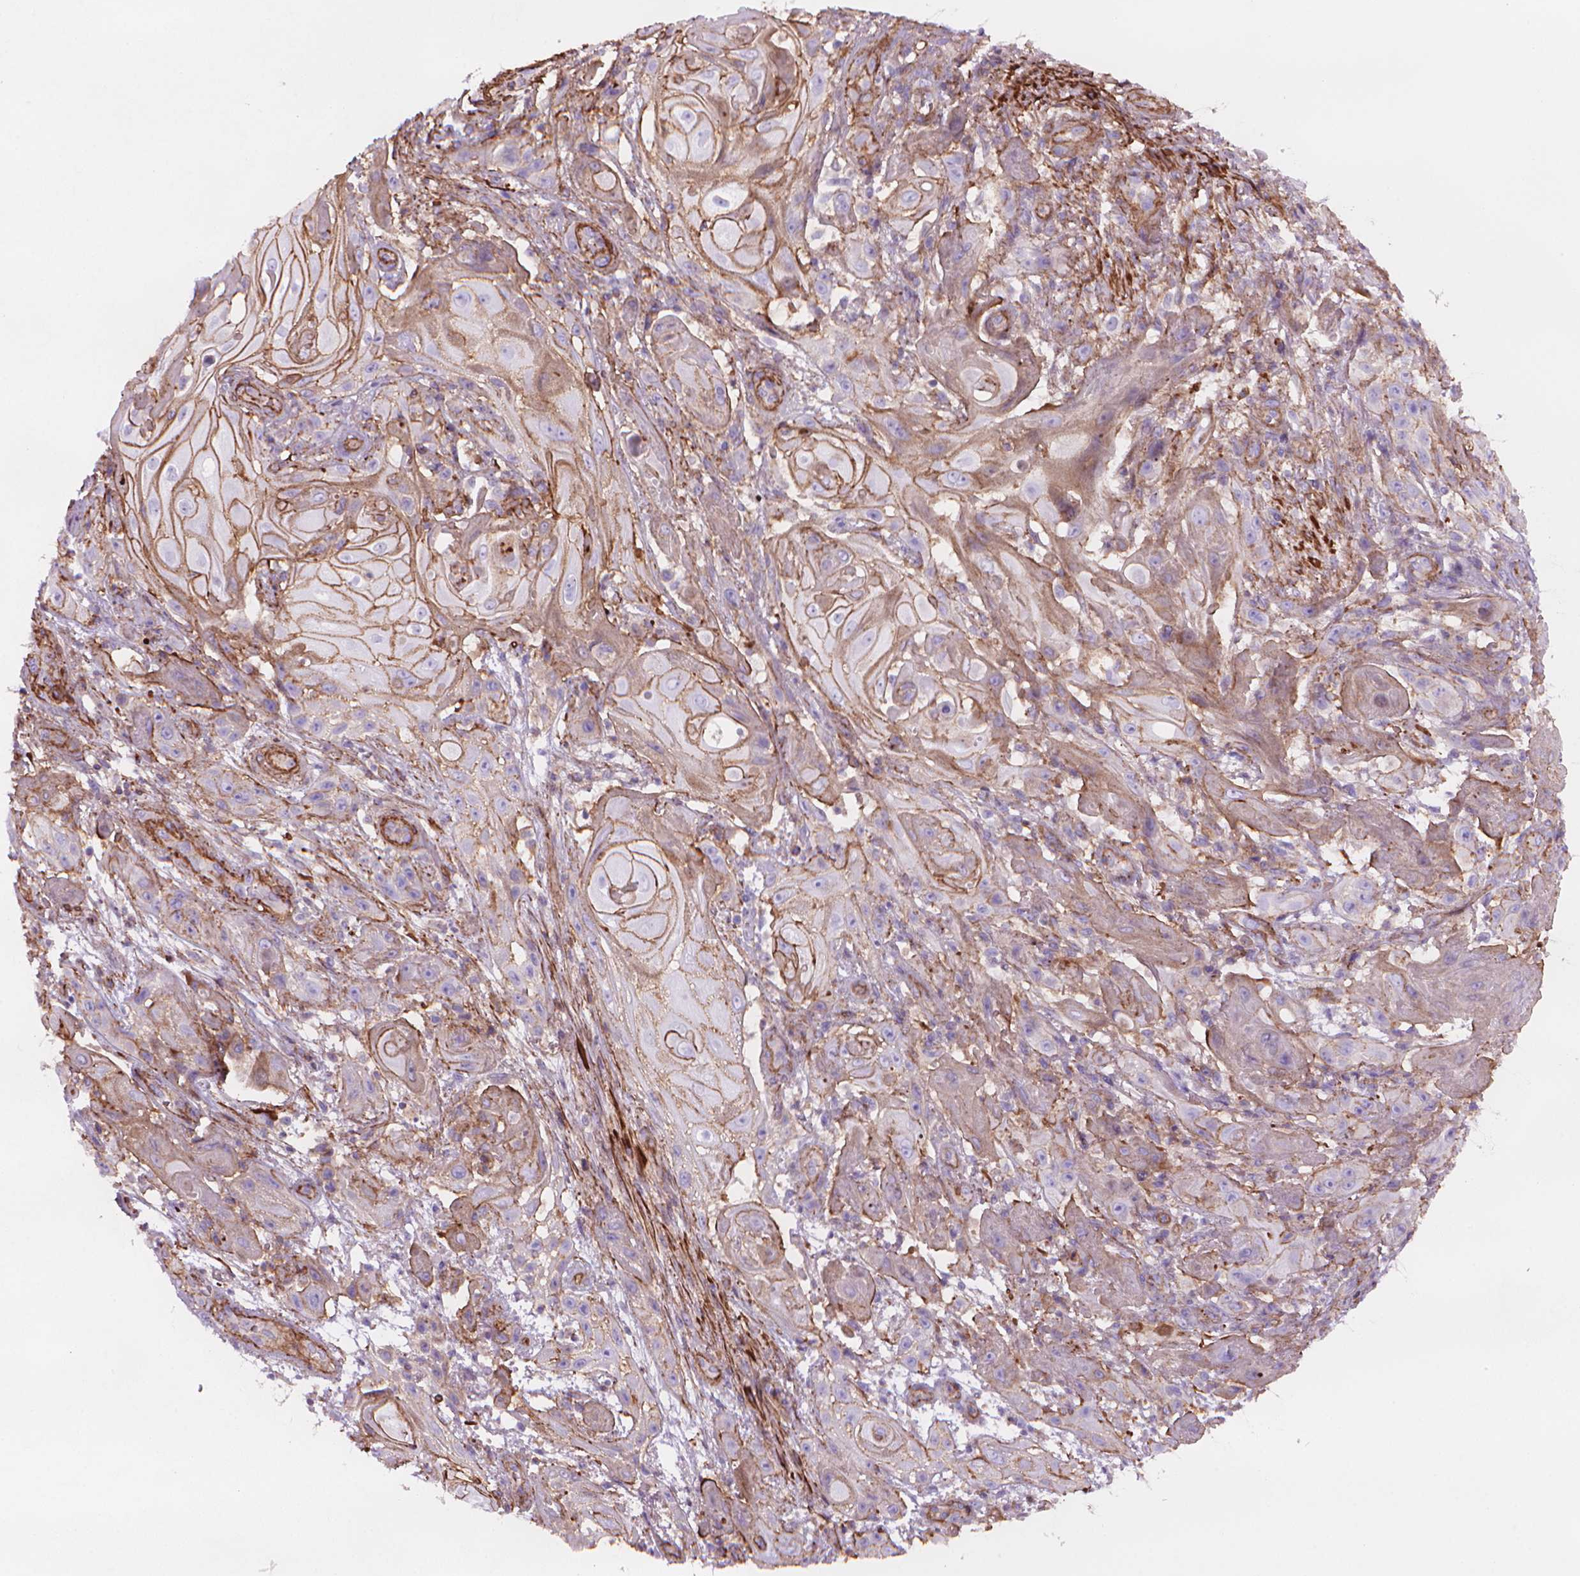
{"staining": {"intensity": "moderate", "quantity": "<25%", "location": "cytoplasmic/membranous"}, "tissue": "skin cancer", "cell_type": "Tumor cells", "image_type": "cancer", "snomed": [{"axis": "morphology", "description": "Squamous cell carcinoma, NOS"}, {"axis": "topography", "description": "Skin"}], "caption": "A histopathology image showing moderate cytoplasmic/membranous positivity in approximately <25% of tumor cells in squamous cell carcinoma (skin), as visualized by brown immunohistochemical staining.", "gene": "PATJ", "patient": {"sex": "male", "age": 62}}